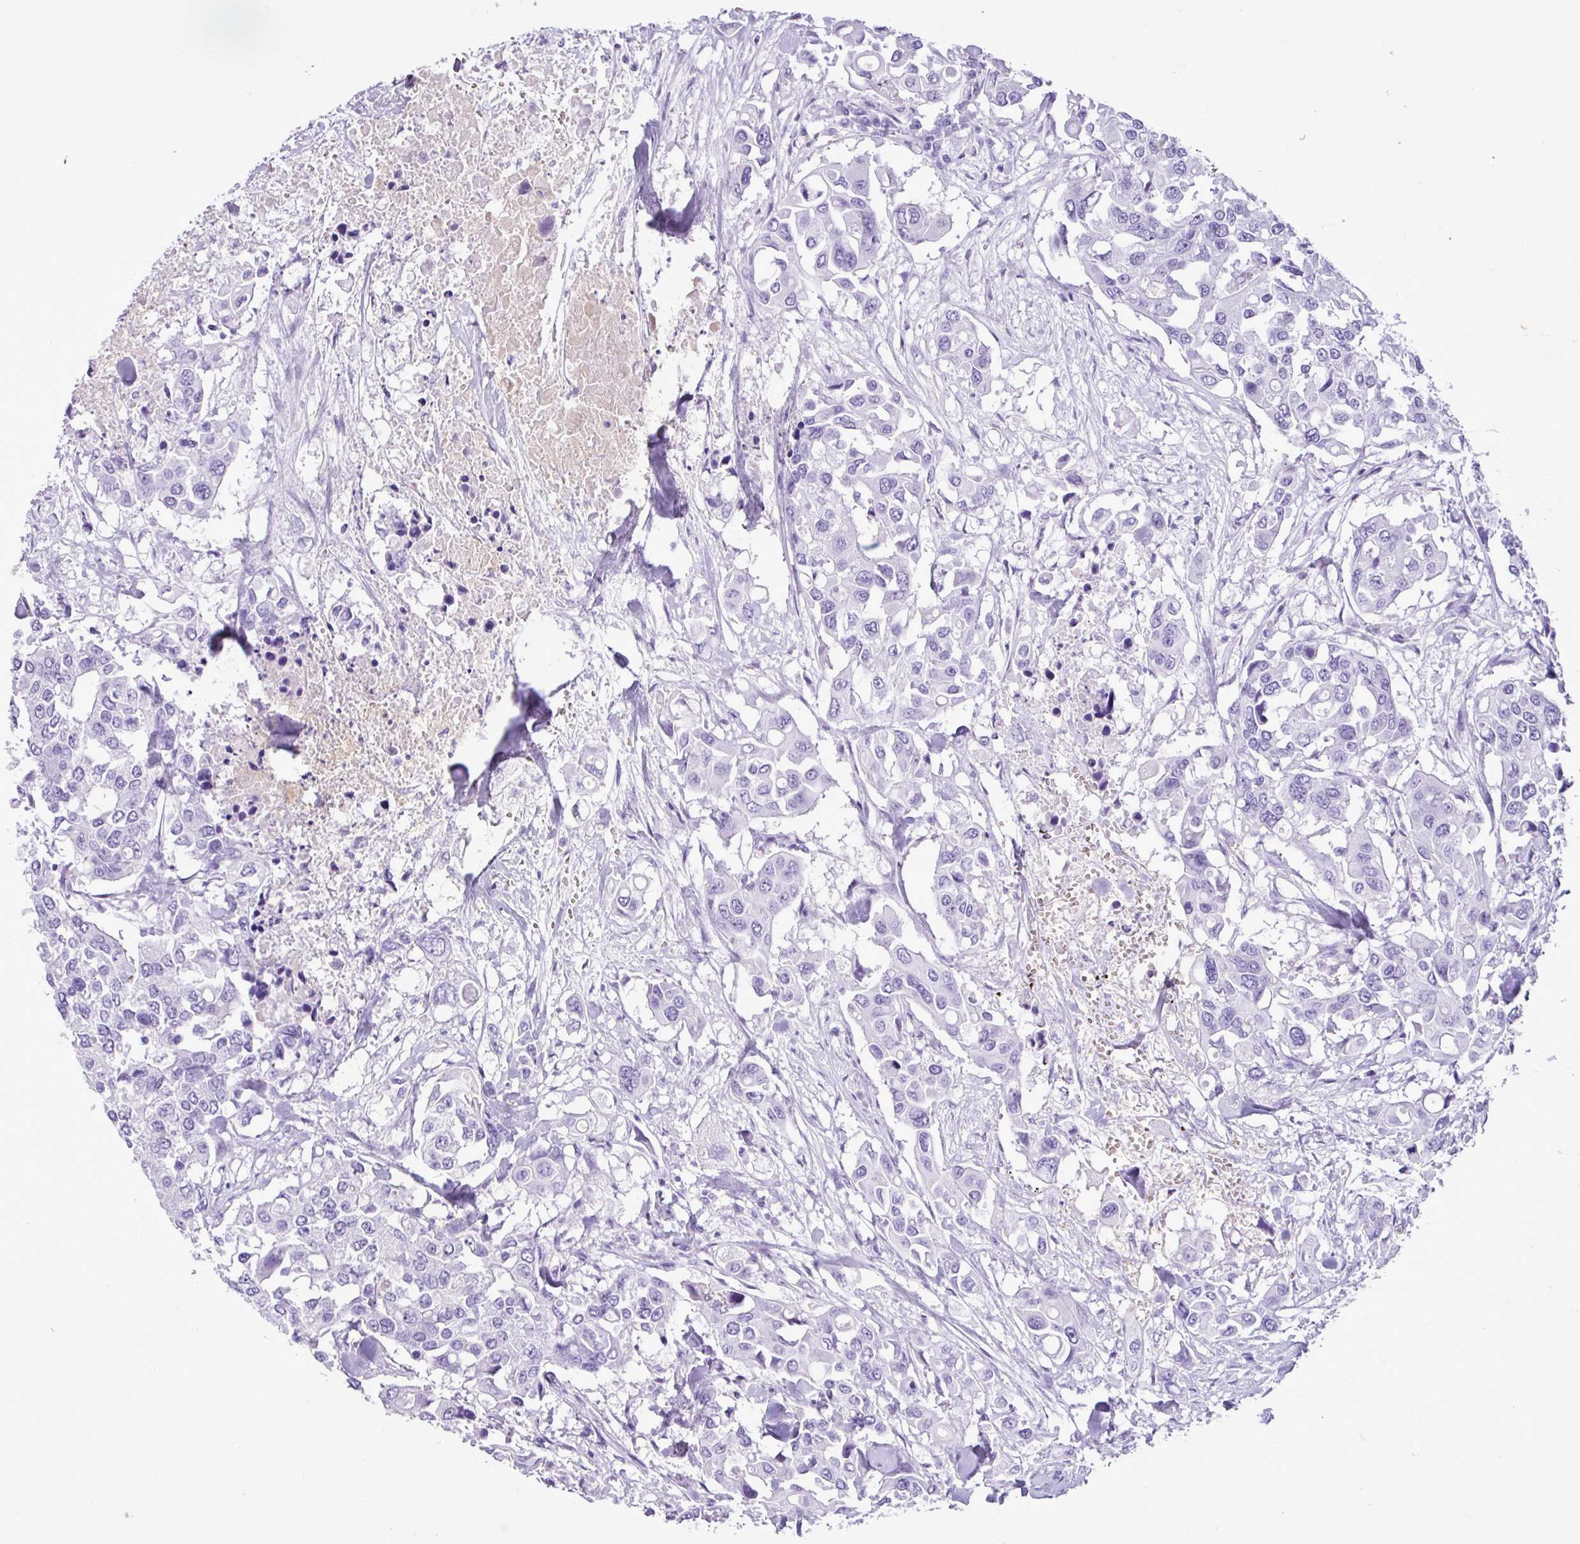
{"staining": {"intensity": "negative", "quantity": "none", "location": "none"}, "tissue": "colorectal cancer", "cell_type": "Tumor cells", "image_type": "cancer", "snomed": [{"axis": "morphology", "description": "Adenocarcinoma, NOS"}, {"axis": "topography", "description": "Colon"}], "caption": "High magnification brightfield microscopy of adenocarcinoma (colorectal) stained with DAB (3,3'-diaminobenzidine) (brown) and counterstained with hematoxylin (blue): tumor cells show no significant positivity.", "gene": "ZSCAN5A", "patient": {"sex": "male", "age": 77}}